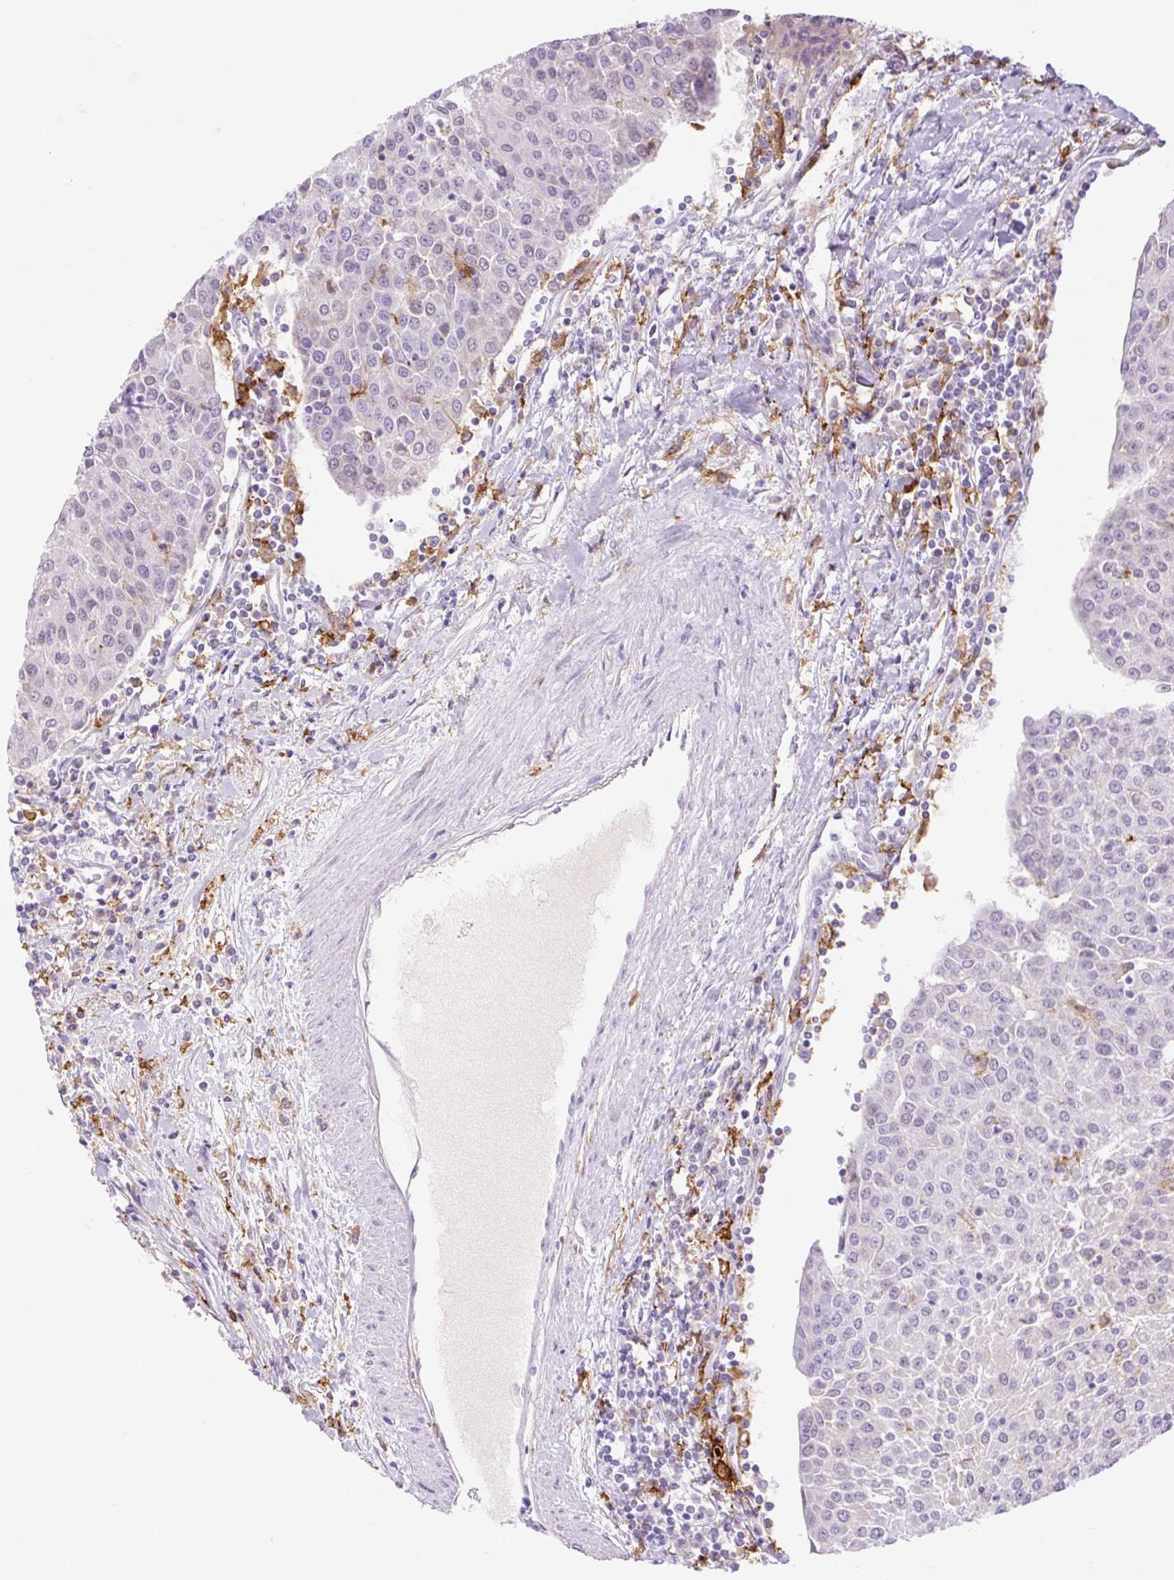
{"staining": {"intensity": "negative", "quantity": "none", "location": "none"}, "tissue": "urothelial cancer", "cell_type": "Tumor cells", "image_type": "cancer", "snomed": [{"axis": "morphology", "description": "Urothelial carcinoma, High grade"}, {"axis": "topography", "description": "Urinary bladder"}], "caption": "An image of human urothelial cancer is negative for staining in tumor cells.", "gene": "SIGLEC1", "patient": {"sex": "female", "age": 85}}